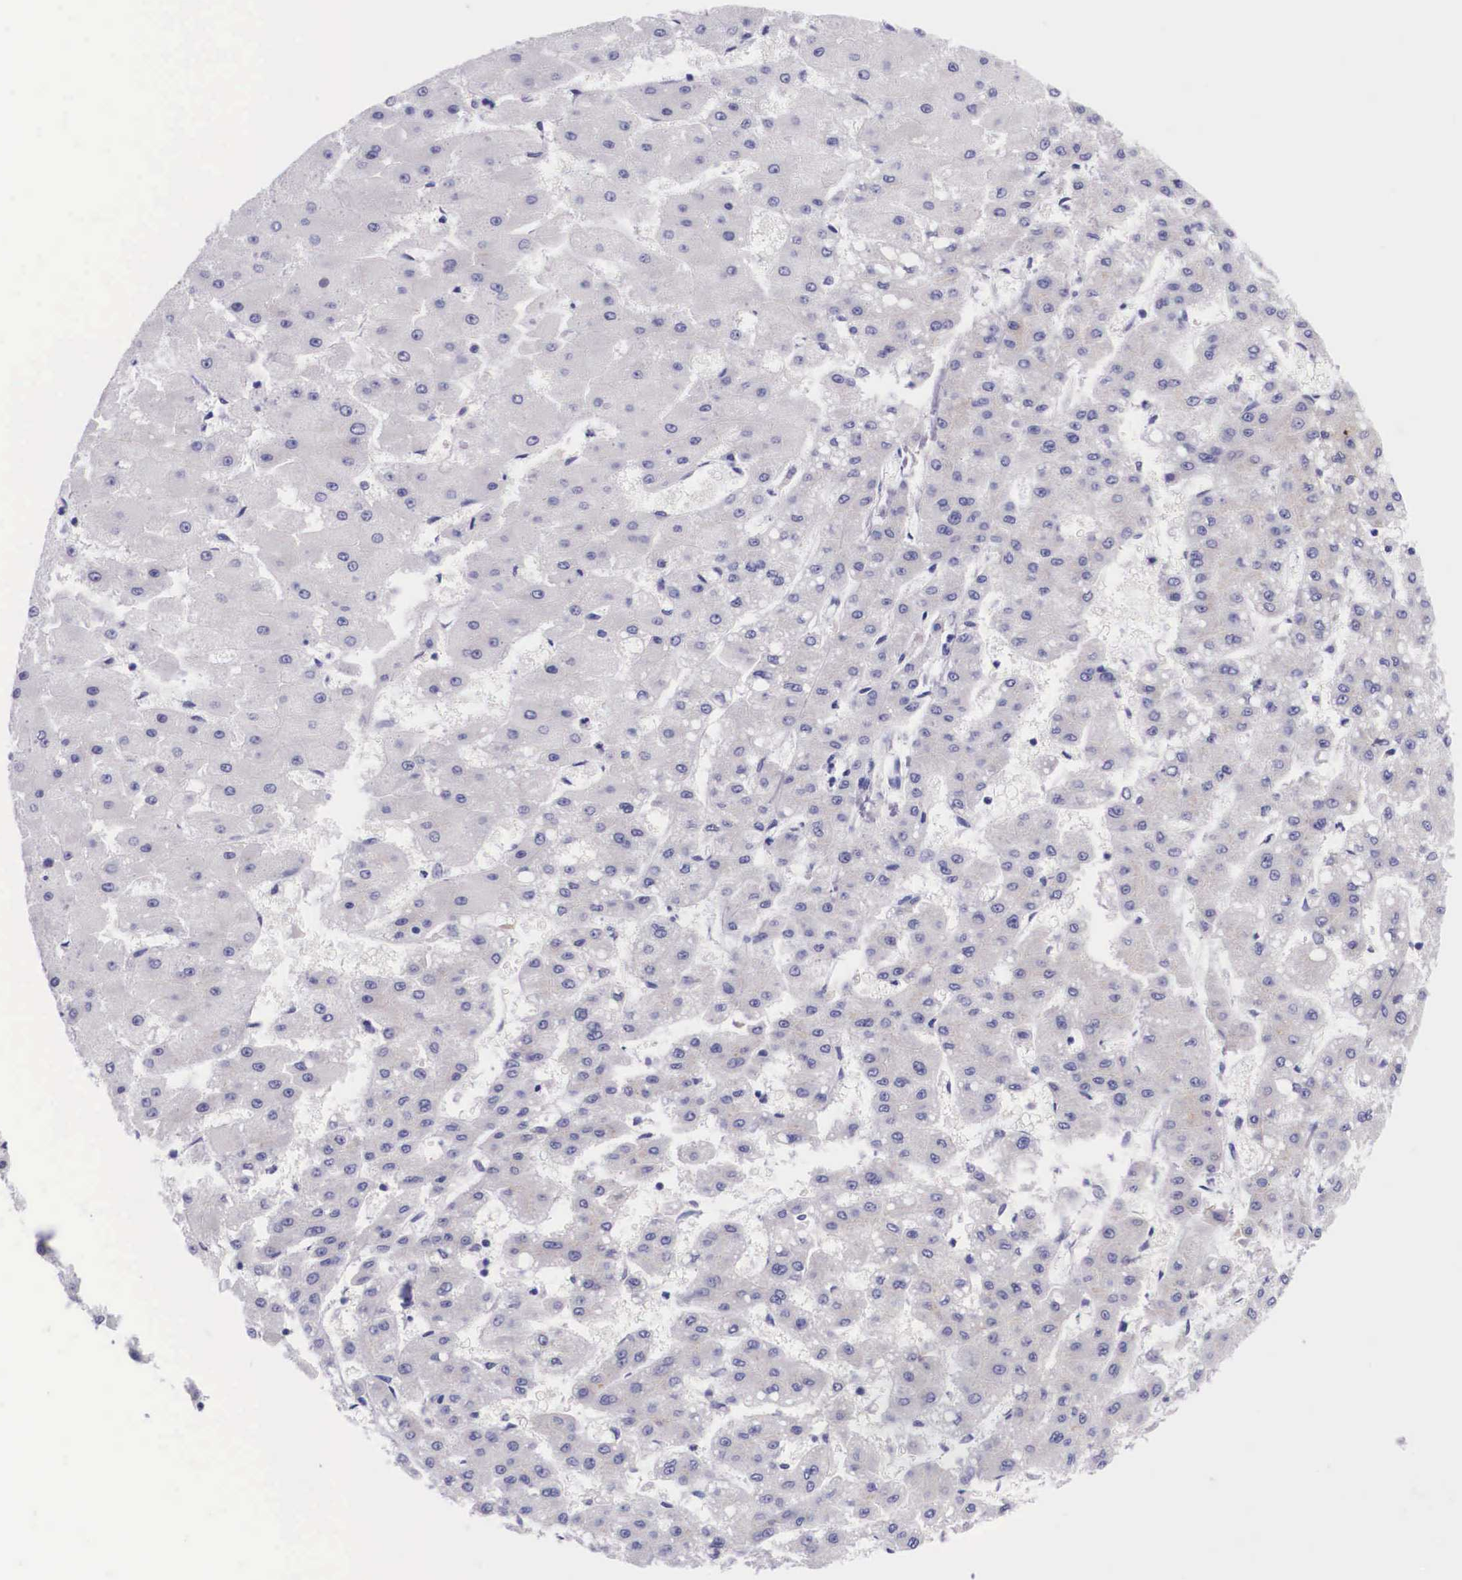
{"staining": {"intensity": "negative", "quantity": "none", "location": "none"}, "tissue": "liver cancer", "cell_type": "Tumor cells", "image_type": "cancer", "snomed": [{"axis": "morphology", "description": "Carcinoma, Hepatocellular, NOS"}, {"axis": "topography", "description": "Liver"}], "caption": "A micrograph of liver cancer stained for a protein displays no brown staining in tumor cells.", "gene": "PLG", "patient": {"sex": "female", "age": 52}}